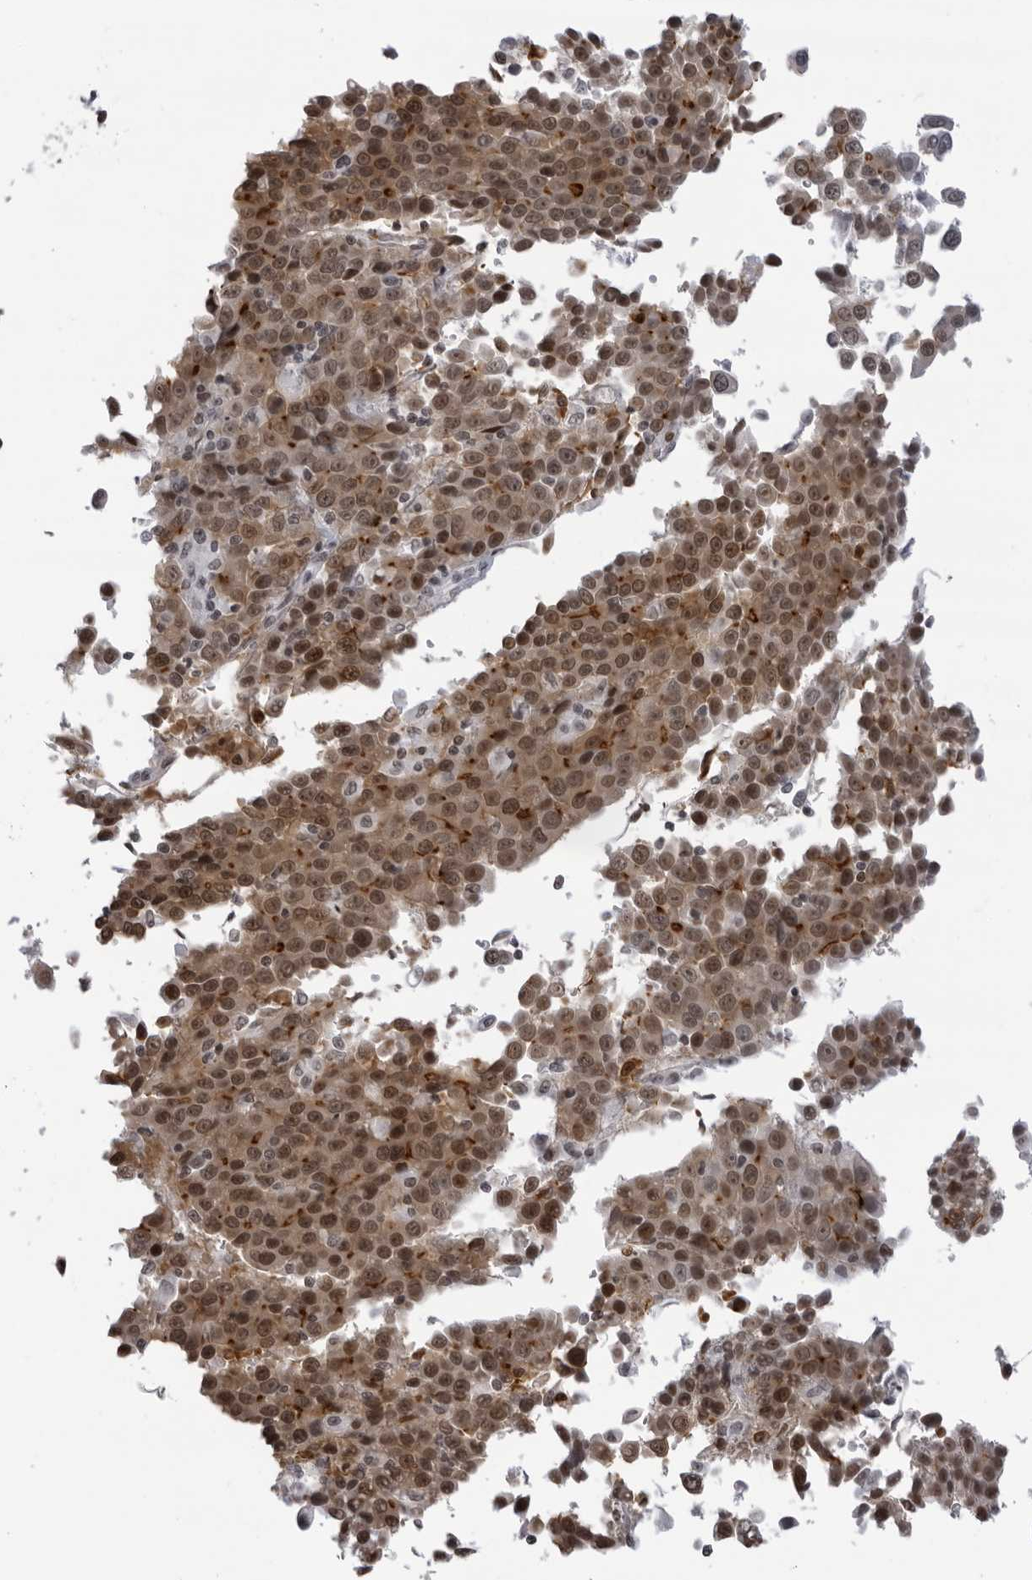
{"staining": {"intensity": "moderate", "quantity": ">75%", "location": "cytoplasmic/membranous,nuclear"}, "tissue": "liver cancer", "cell_type": "Tumor cells", "image_type": "cancer", "snomed": [{"axis": "morphology", "description": "Carcinoma, Hepatocellular, NOS"}, {"axis": "topography", "description": "Liver"}], "caption": "Hepatocellular carcinoma (liver) tissue displays moderate cytoplasmic/membranous and nuclear positivity in about >75% of tumor cells", "gene": "ESPN", "patient": {"sex": "female", "age": 53}}